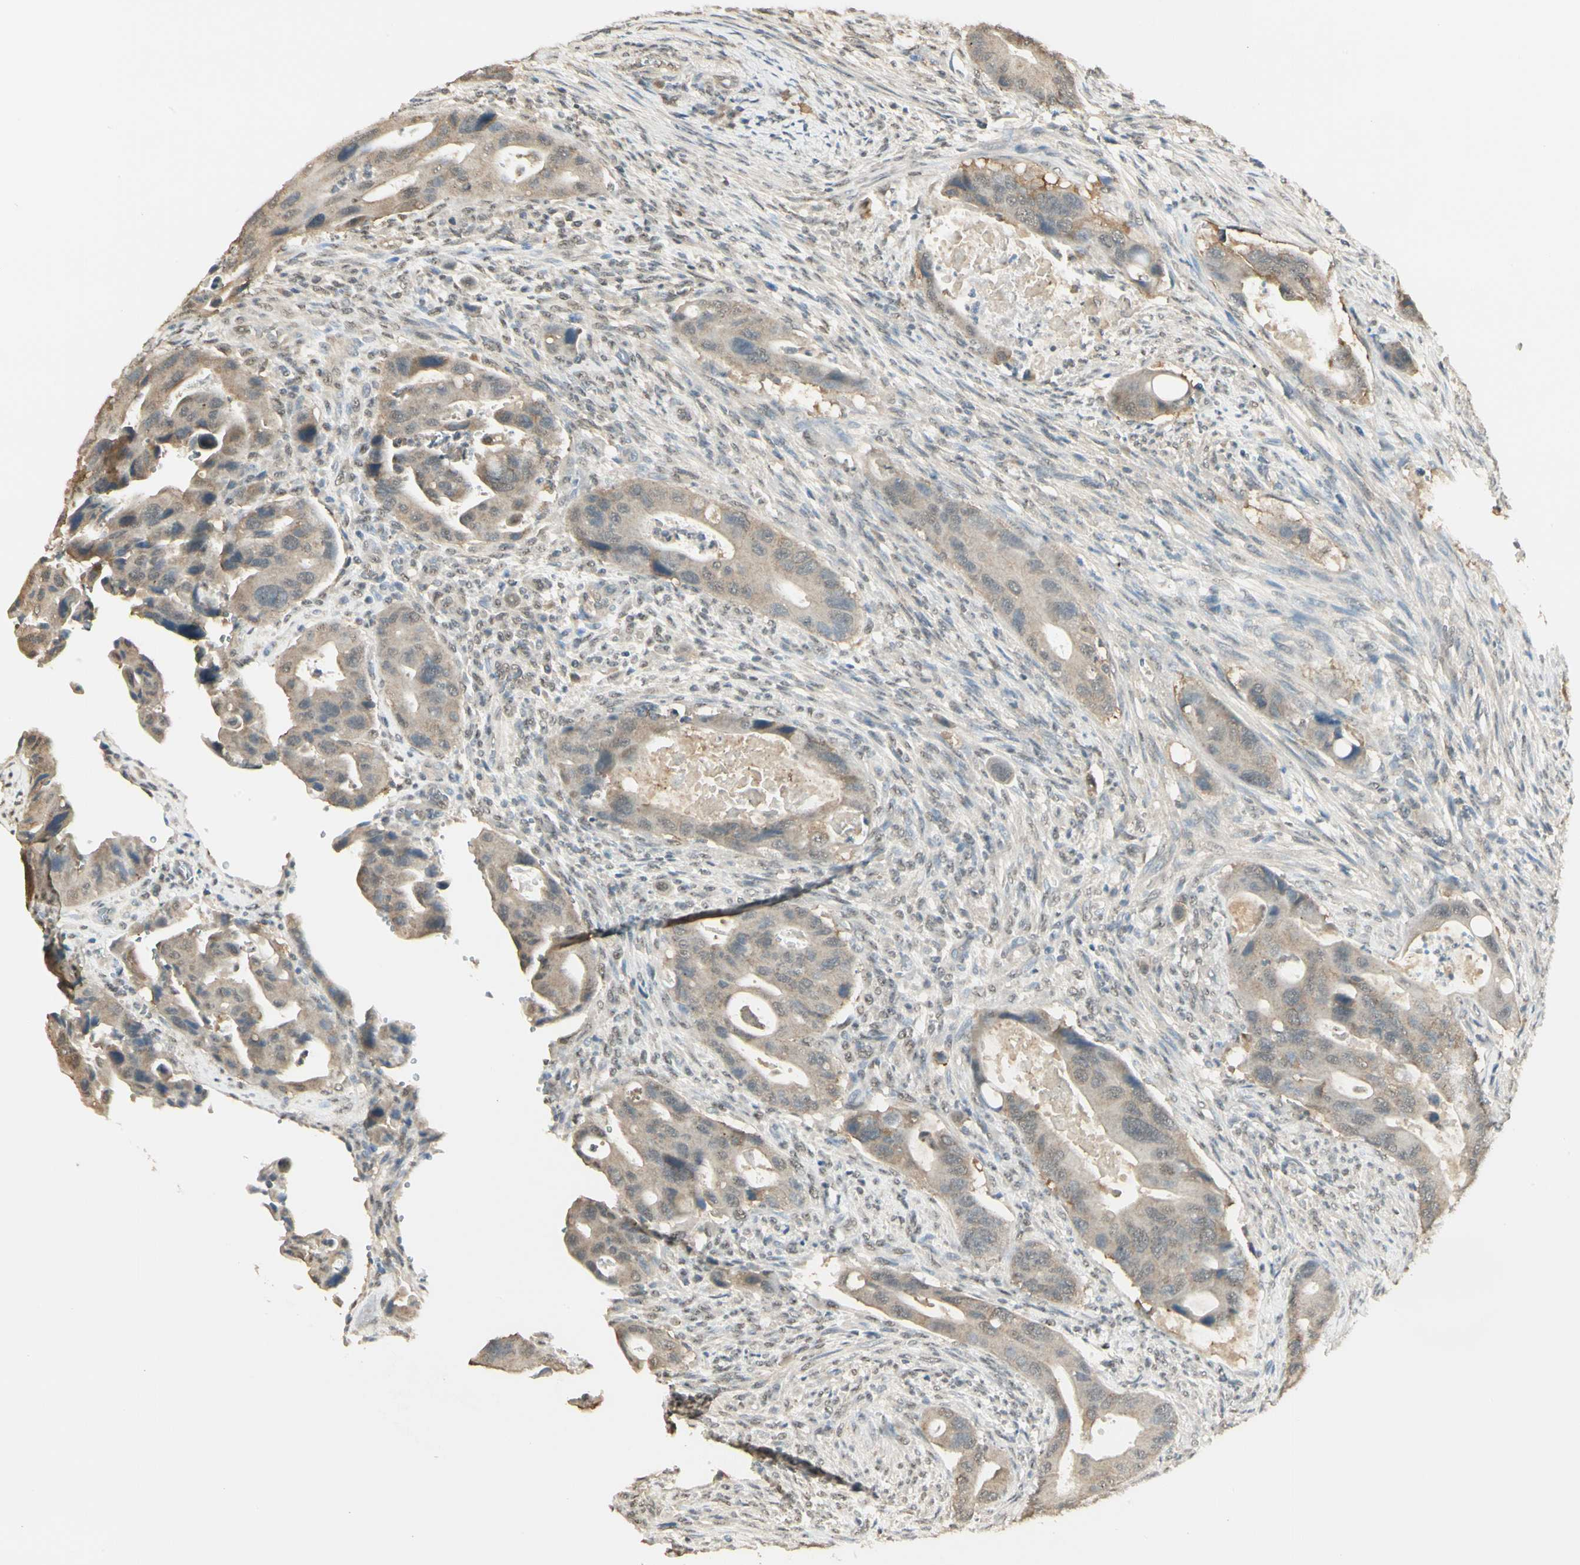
{"staining": {"intensity": "weak", "quantity": ">75%", "location": "cytoplasmic/membranous"}, "tissue": "colorectal cancer", "cell_type": "Tumor cells", "image_type": "cancer", "snomed": [{"axis": "morphology", "description": "Adenocarcinoma, NOS"}, {"axis": "topography", "description": "Rectum"}], "caption": "DAB immunohistochemical staining of adenocarcinoma (colorectal) displays weak cytoplasmic/membranous protein staining in approximately >75% of tumor cells.", "gene": "SGCA", "patient": {"sex": "female", "age": 57}}